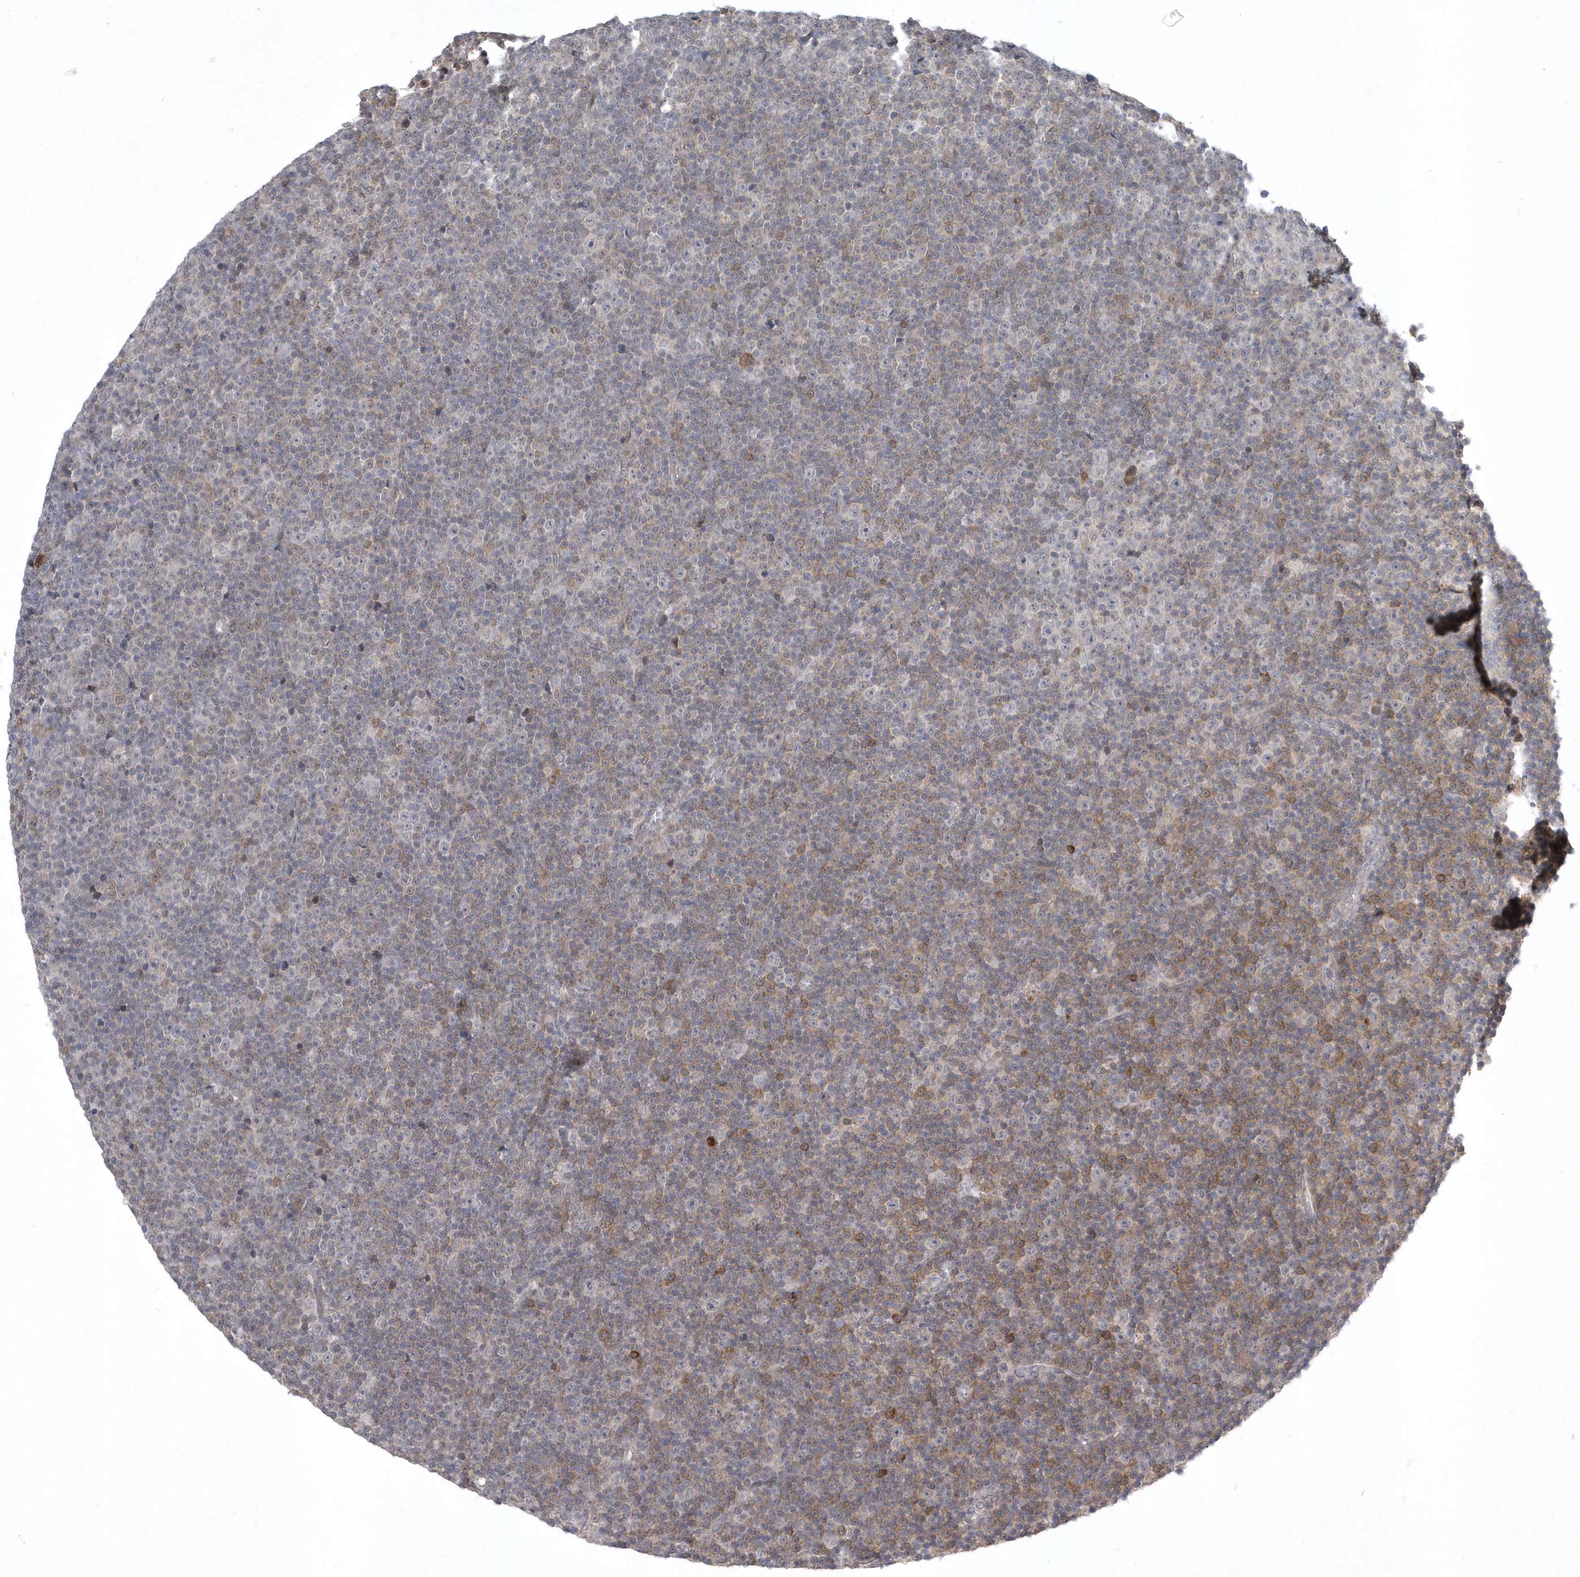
{"staining": {"intensity": "negative", "quantity": "none", "location": "none"}, "tissue": "lymphoma", "cell_type": "Tumor cells", "image_type": "cancer", "snomed": [{"axis": "morphology", "description": "Malignant lymphoma, non-Hodgkin's type, Low grade"}, {"axis": "topography", "description": "Lymph node"}], "caption": "DAB (3,3'-diaminobenzidine) immunohistochemical staining of malignant lymphoma, non-Hodgkin's type (low-grade) reveals no significant expression in tumor cells. (Brightfield microscopy of DAB (3,3'-diaminobenzidine) immunohistochemistry at high magnification).", "gene": "ZC3H12D", "patient": {"sex": "female", "age": 67}}